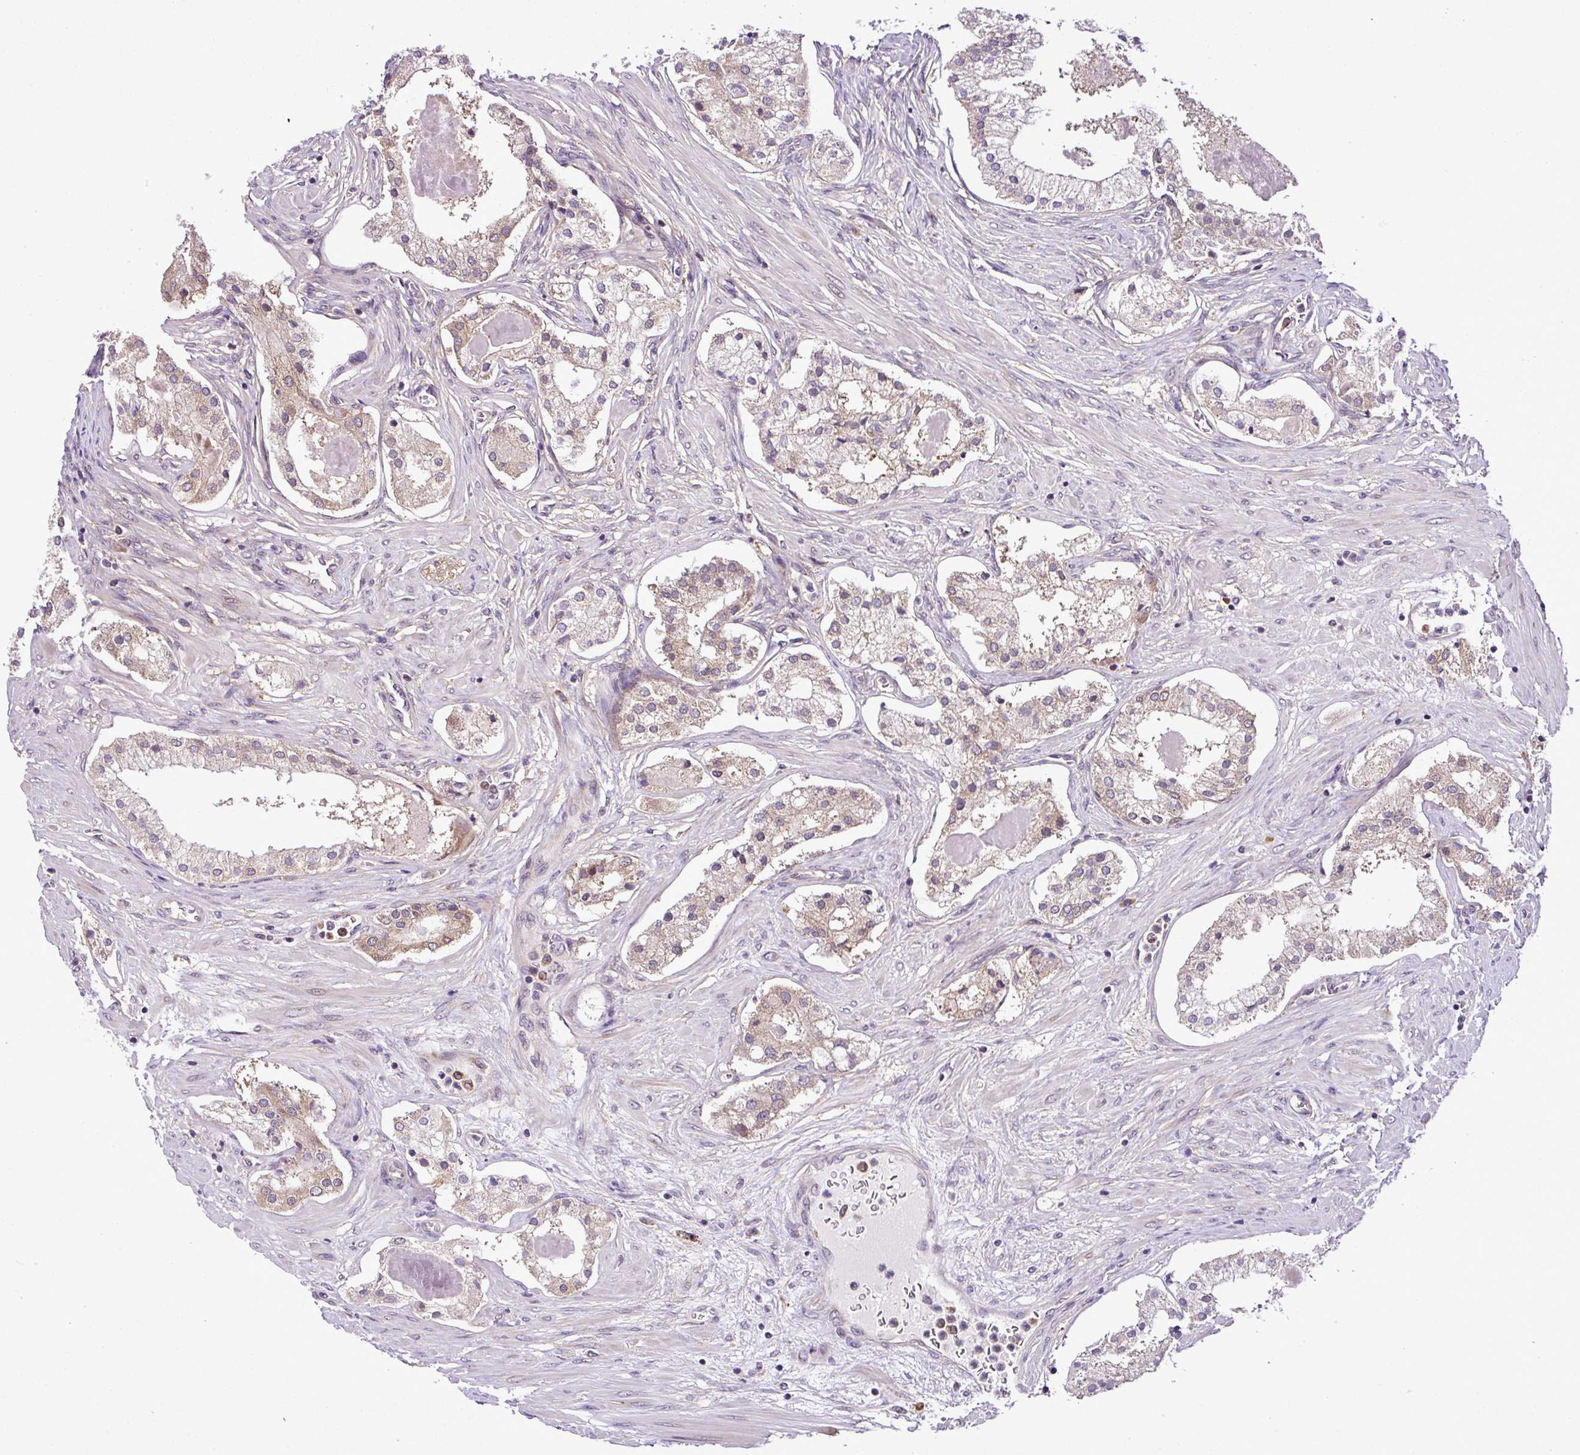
{"staining": {"intensity": "weak", "quantity": "25%-75%", "location": "cytoplasmic/membranous"}, "tissue": "prostate cancer", "cell_type": "Tumor cells", "image_type": "cancer", "snomed": [{"axis": "morphology", "description": "Adenocarcinoma, Low grade"}, {"axis": "topography", "description": "Prostate"}], "caption": "Protein staining of prostate cancer (adenocarcinoma (low-grade)) tissue displays weak cytoplasmic/membranous positivity in about 25%-75% of tumor cells.", "gene": "DLGAP4", "patient": {"sex": "male", "age": 59}}